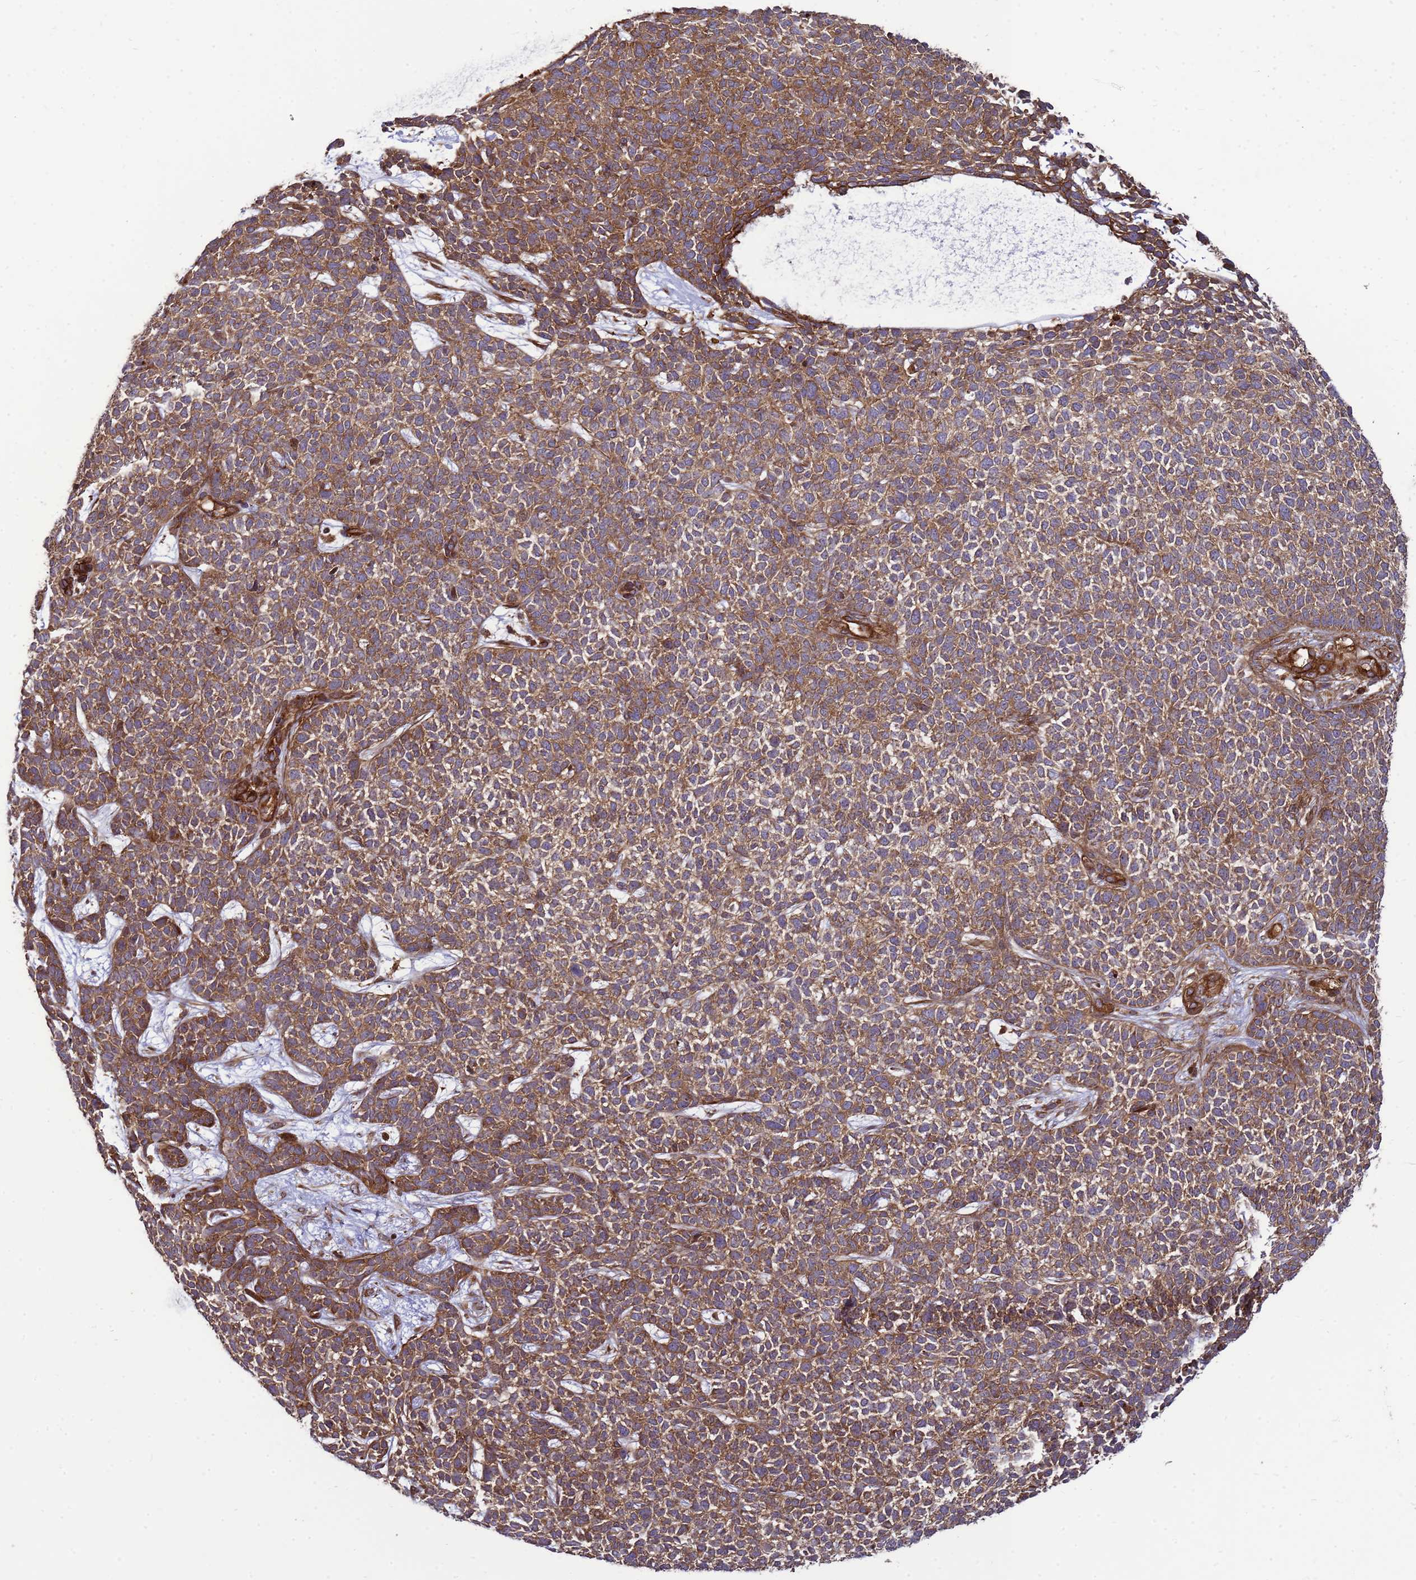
{"staining": {"intensity": "moderate", "quantity": ">75%", "location": "cytoplasmic/membranous"}, "tissue": "skin cancer", "cell_type": "Tumor cells", "image_type": "cancer", "snomed": [{"axis": "morphology", "description": "Basal cell carcinoma"}, {"axis": "topography", "description": "Skin"}], "caption": "Skin cancer (basal cell carcinoma) was stained to show a protein in brown. There is medium levels of moderate cytoplasmic/membranous expression in about >75% of tumor cells.", "gene": "CNOT1", "patient": {"sex": "female", "age": 84}}